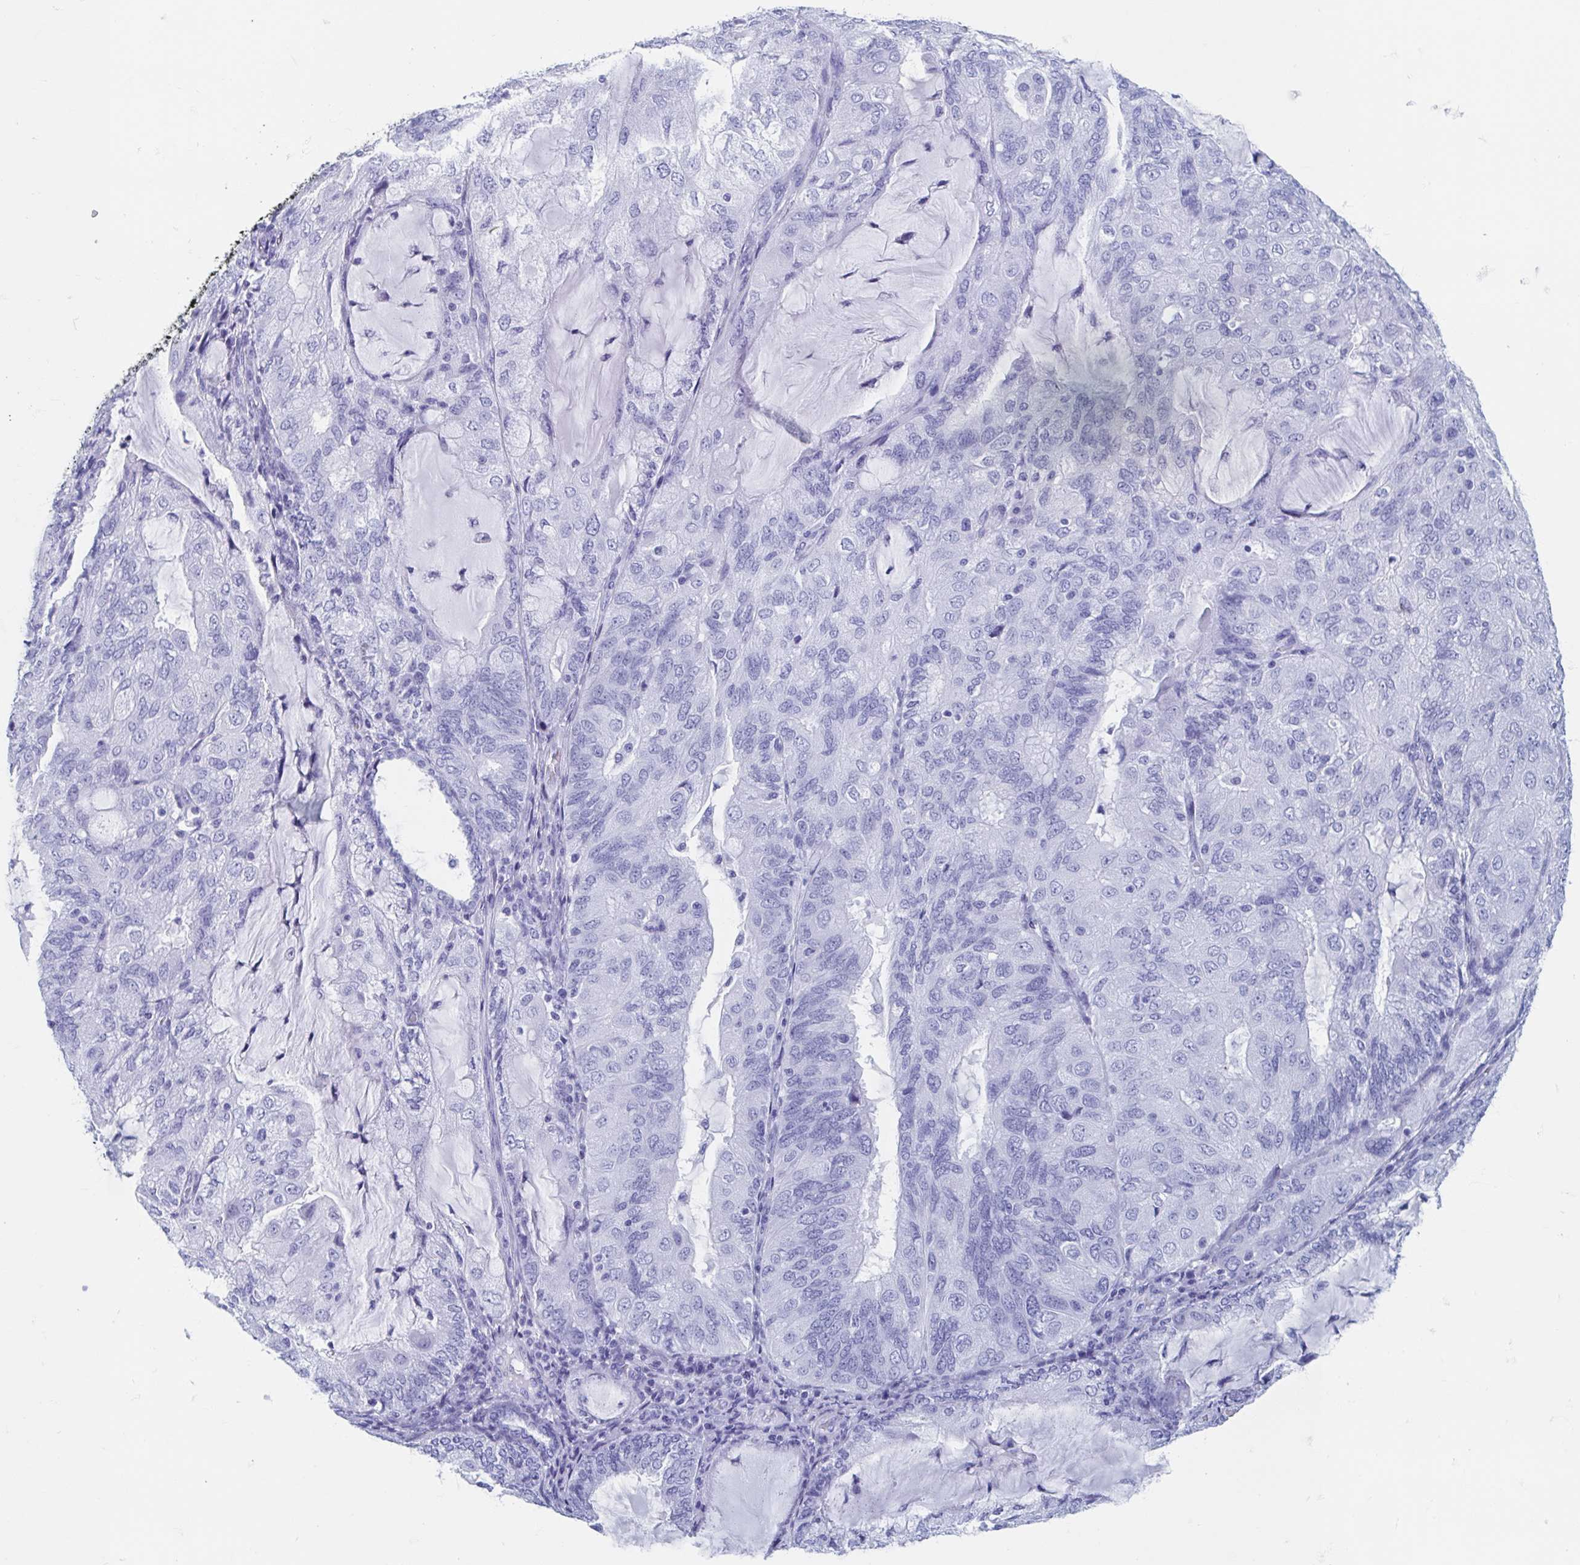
{"staining": {"intensity": "negative", "quantity": "none", "location": "none"}, "tissue": "endometrial cancer", "cell_type": "Tumor cells", "image_type": "cancer", "snomed": [{"axis": "morphology", "description": "Adenocarcinoma, NOS"}, {"axis": "topography", "description": "Endometrium"}], "caption": "The micrograph displays no significant expression in tumor cells of endometrial adenocarcinoma.", "gene": "HDGFL1", "patient": {"sex": "female", "age": 81}}